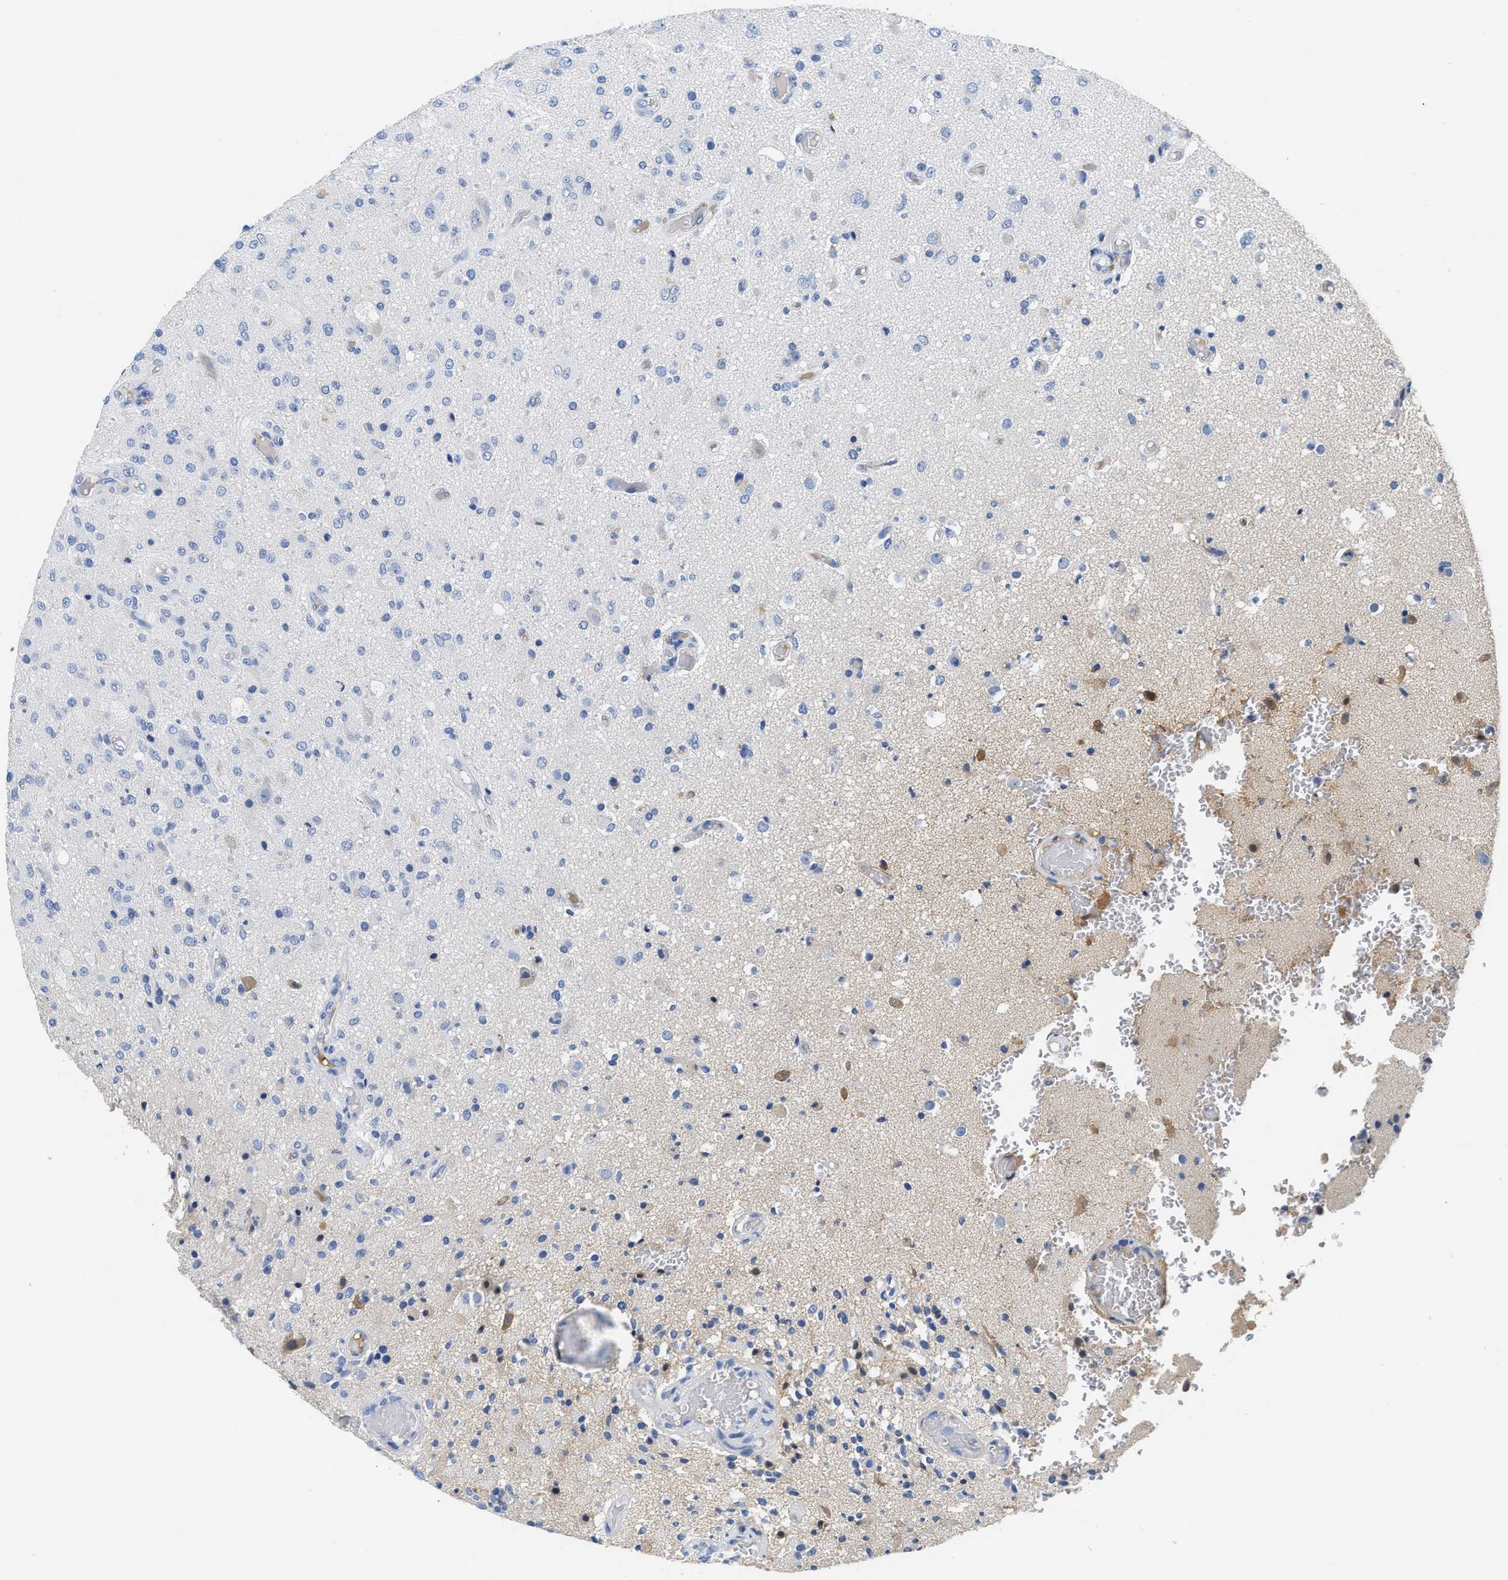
{"staining": {"intensity": "negative", "quantity": "none", "location": "none"}, "tissue": "glioma", "cell_type": "Tumor cells", "image_type": "cancer", "snomed": [{"axis": "morphology", "description": "Normal tissue, NOS"}, {"axis": "morphology", "description": "Glioma, malignant, High grade"}, {"axis": "topography", "description": "Cerebral cortex"}], "caption": "Immunohistochemical staining of glioma exhibits no significant staining in tumor cells.", "gene": "GC", "patient": {"sex": "male", "age": 77}}